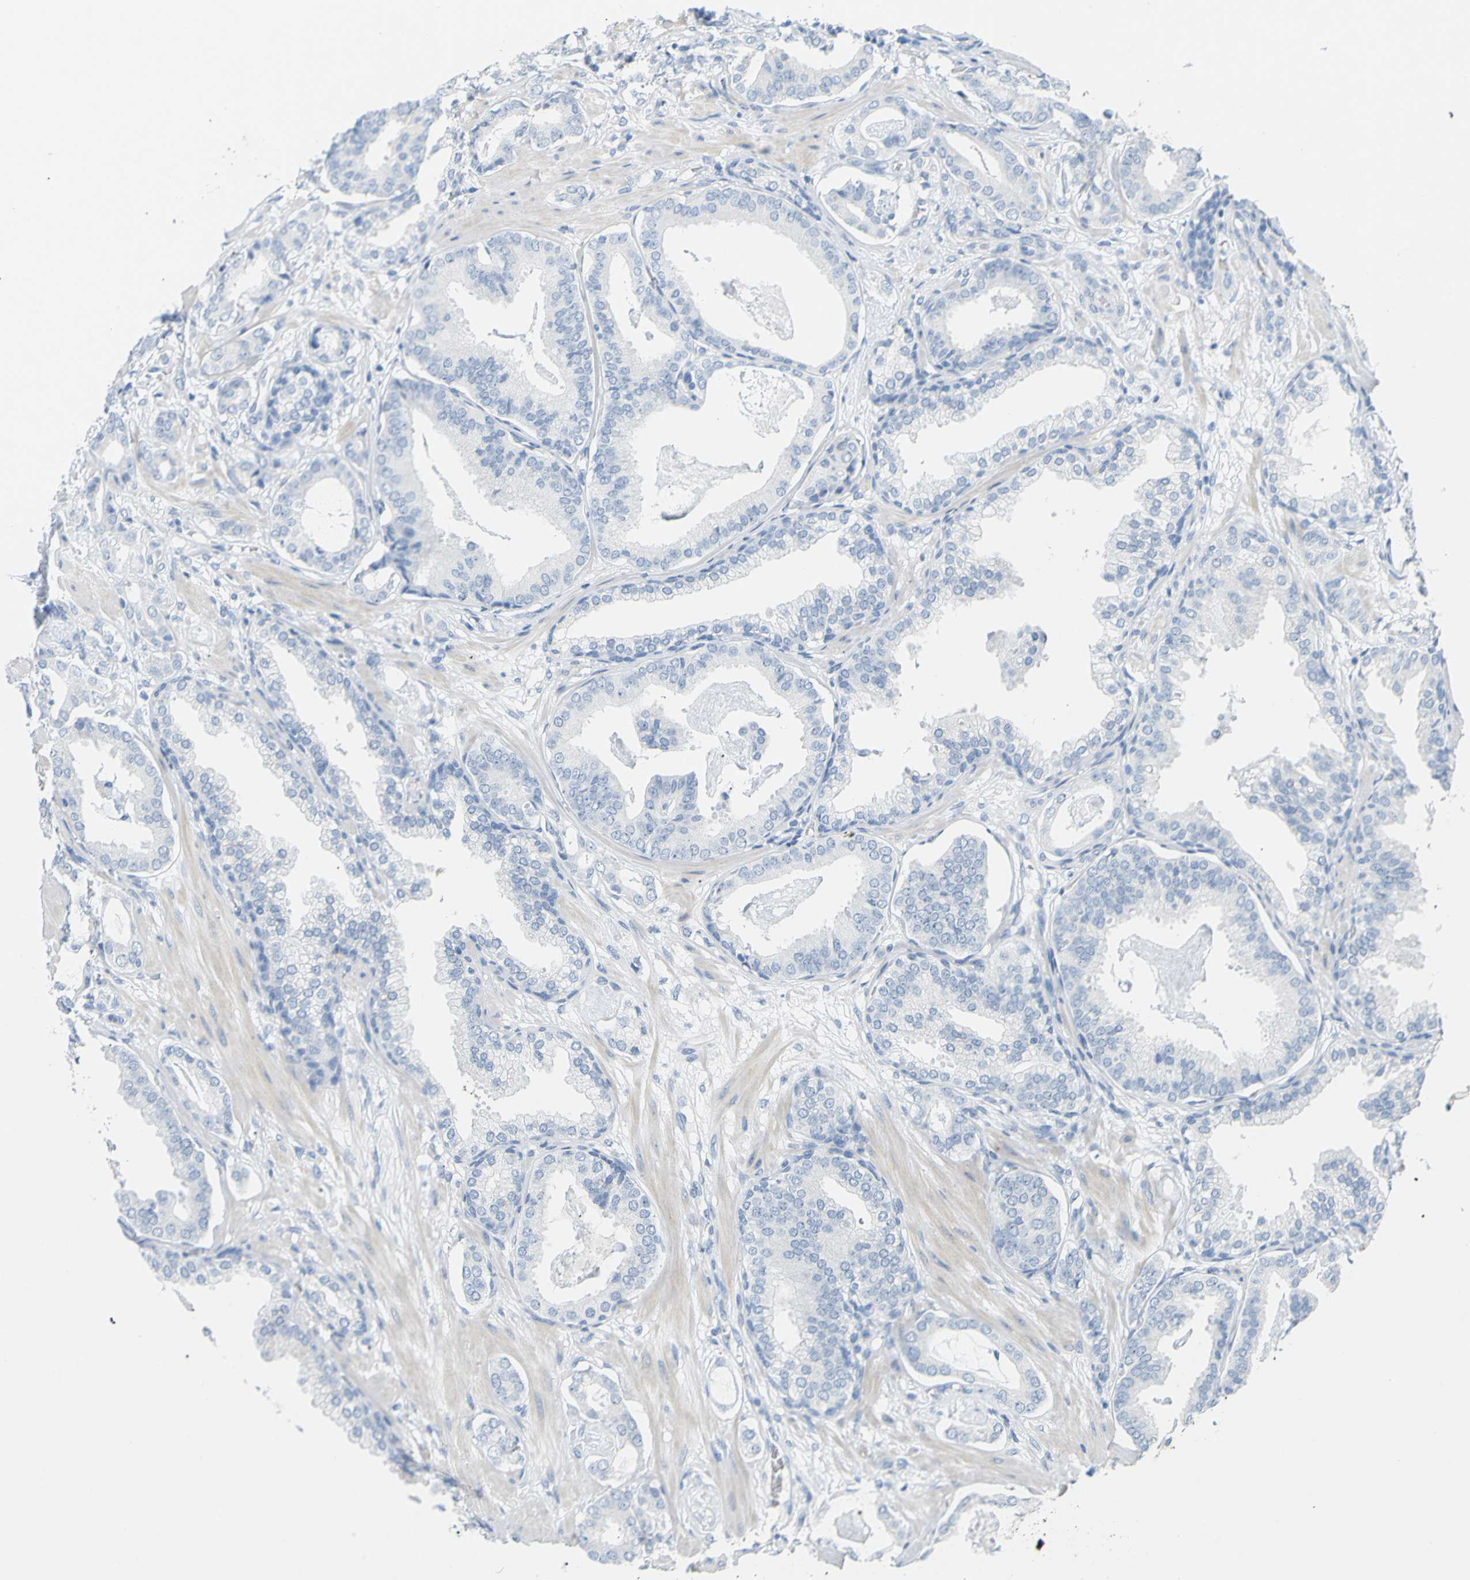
{"staining": {"intensity": "negative", "quantity": "none", "location": "none"}, "tissue": "prostate cancer", "cell_type": "Tumor cells", "image_type": "cancer", "snomed": [{"axis": "morphology", "description": "Adenocarcinoma, Low grade"}, {"axis": "topography", "description": "Prostate"}], "caption": "An image of prostate cancer (adenocarcinoma (low-grade)) stained for a protein exhibits no brown staining in tumor cells.", "gene": "OPN1SW", "patient": {"sex": "male", "age": 53}}